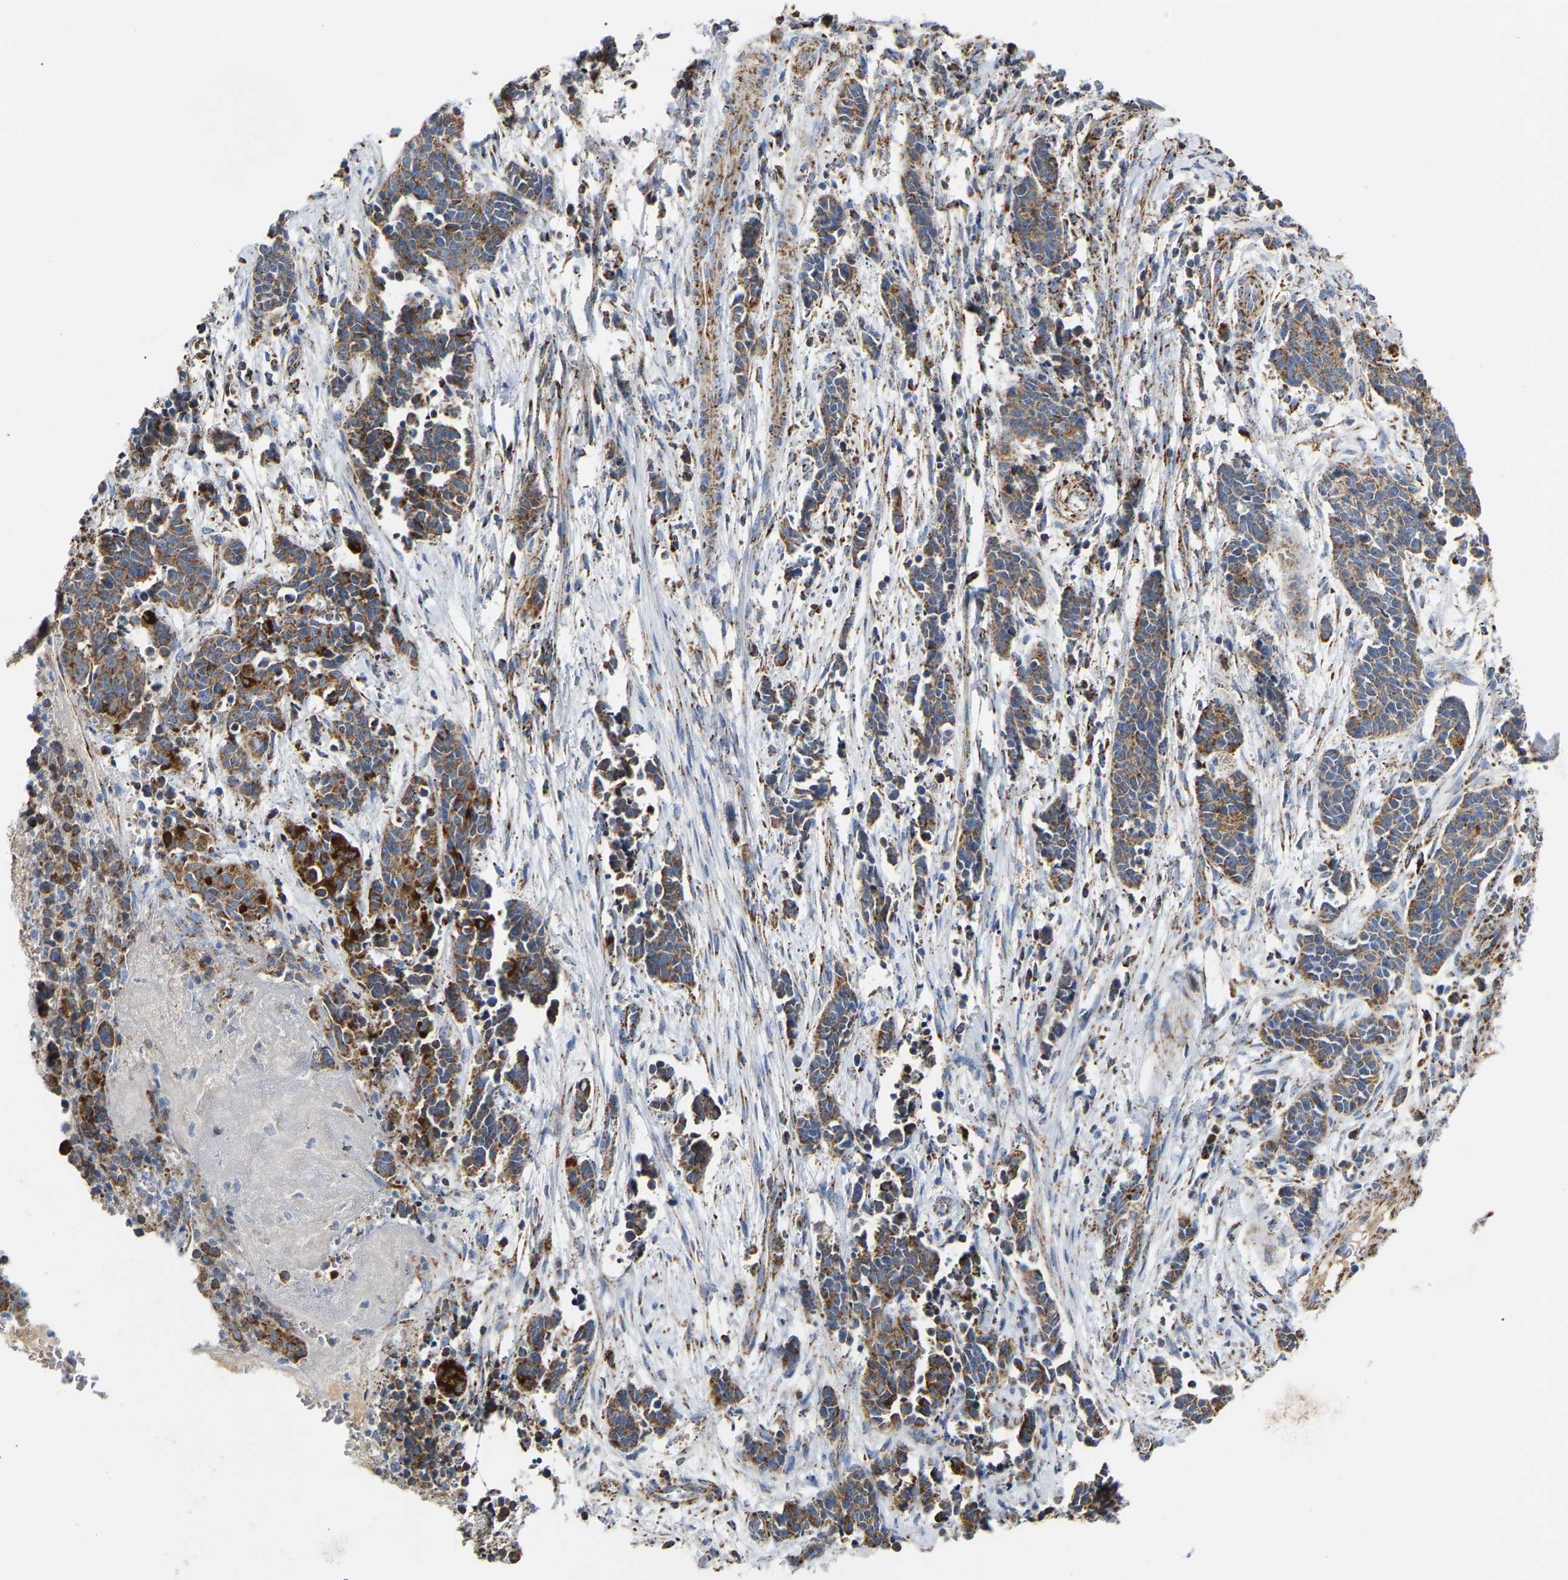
{"staining": {"intensity": "moderate", "quantity": ">75%", "location": "cytoplasmic/membranous"}, "tissue": "cervical cancer", "cell_type": "Tumor cells", "image_type": "cancer", "snomed": [{"axis": "morphology", "description": "Squamous cell carcinoma, NOS"}, {"axis": "topography", "description": "Cervix"}], "caption": "An immunohistochemistry (IHC) photomicrograph of tumor tissue is shown. Protein staining in brown labels moderate cytoplasmic/membranous positivity in squamous cell carcinoma (cervical) within tumor cells.", "gene": "HIBADH", "patient": {"sex": "female", "age": 35}}